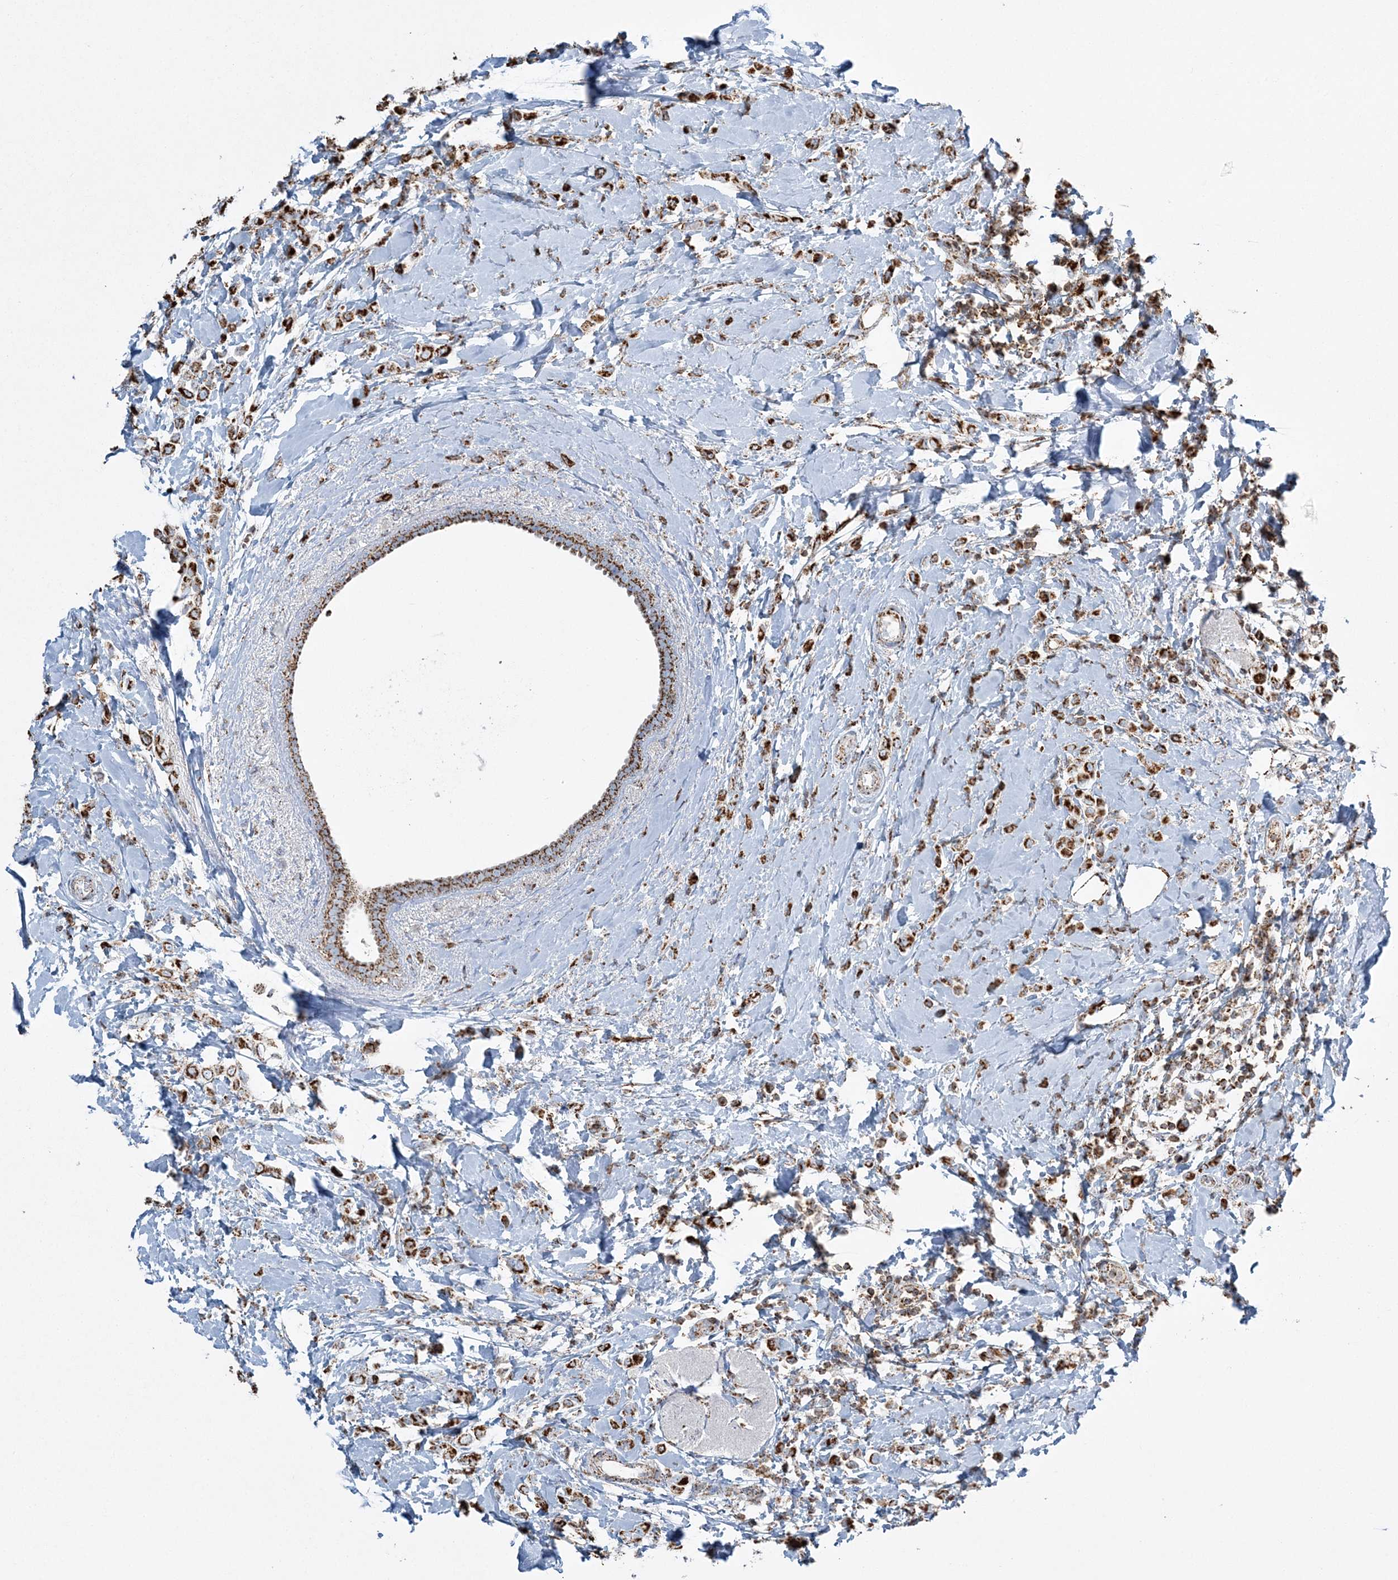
{"staining": {"intensity": "strong", "quantity": ">75%", "location": "cytoplasmic/membranous"}, "tissue": "breast cancer", "cell_type": "Tumor cells", "image_type": "cancer", "snomed": [{"axis": "morphology", "description": "Lobular carcinoma"}, {"axis": "topography", "description": "Breast"}], "caption": "Approximately >75% of tumor cells in breast lobular carcinoma demonstrate strong cytoplasmic/membranous protein positivity as visualized by brown immunohistochemical staining.", "gene": "RAB11FIP3", "patient": {"sex": "female", "age": 47}}